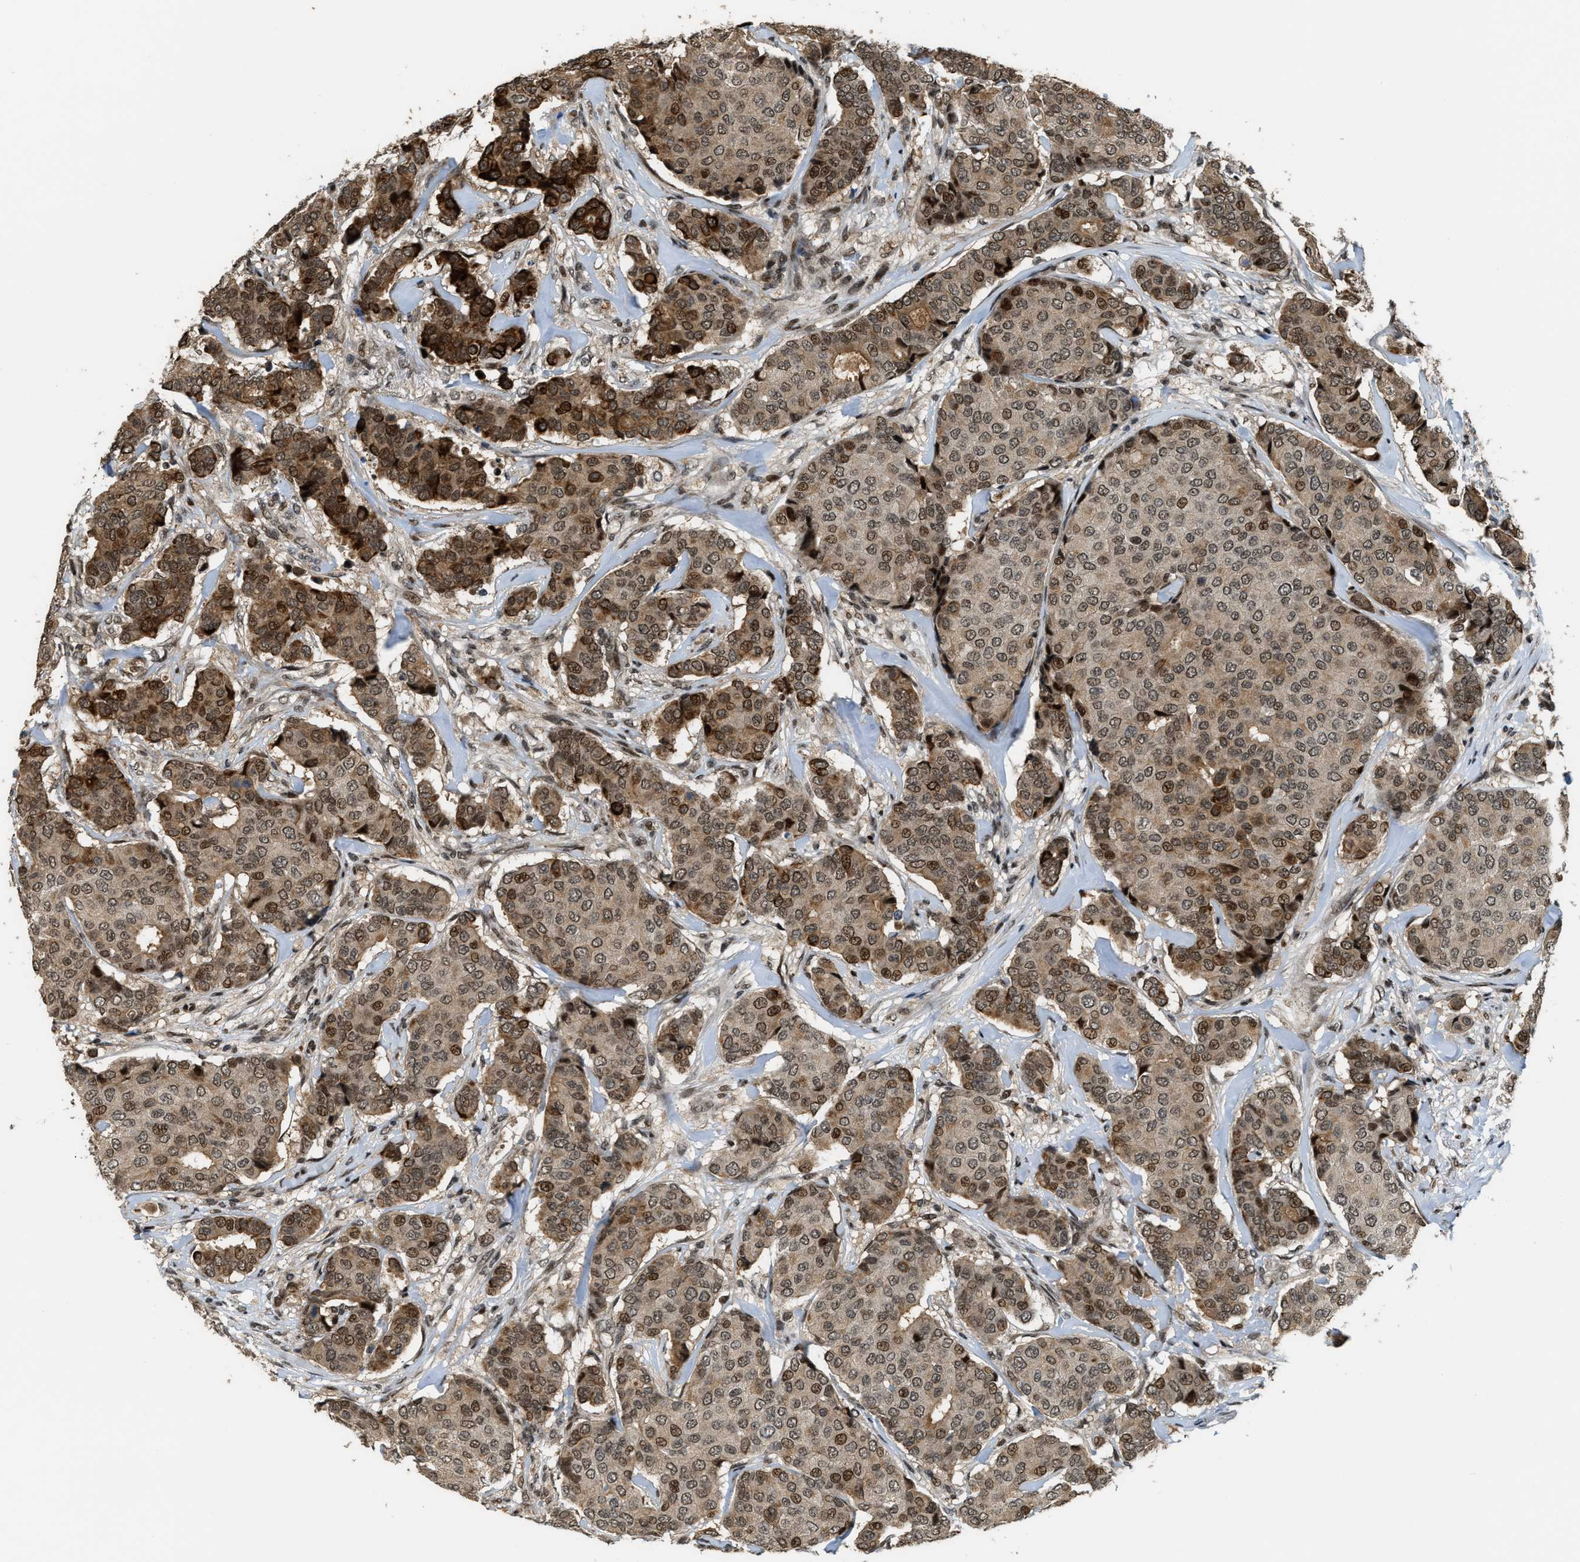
{"staining": {"intensity": "moderate", "quantity": "25%-75%", "location": "nuclear"}, "tissue": "breast cancer", "cell_type": "Tumor cells", "image_type": "cancer", "snomed": [{"axis": "morphology", "description": "Duct carcinoma"}, {"axis": "topography", "description": "Breast"}], "caption": "Protein expression analysis of intraductal carcinoma (breast) reveals moderate nuclear staining in about 25%-75% of tumor cells. (brown staining indicates protein expression, while blue staining denotes nuclei).", "gene": "SERTAD2", "patient": {"sex": "female", "age": 75}}